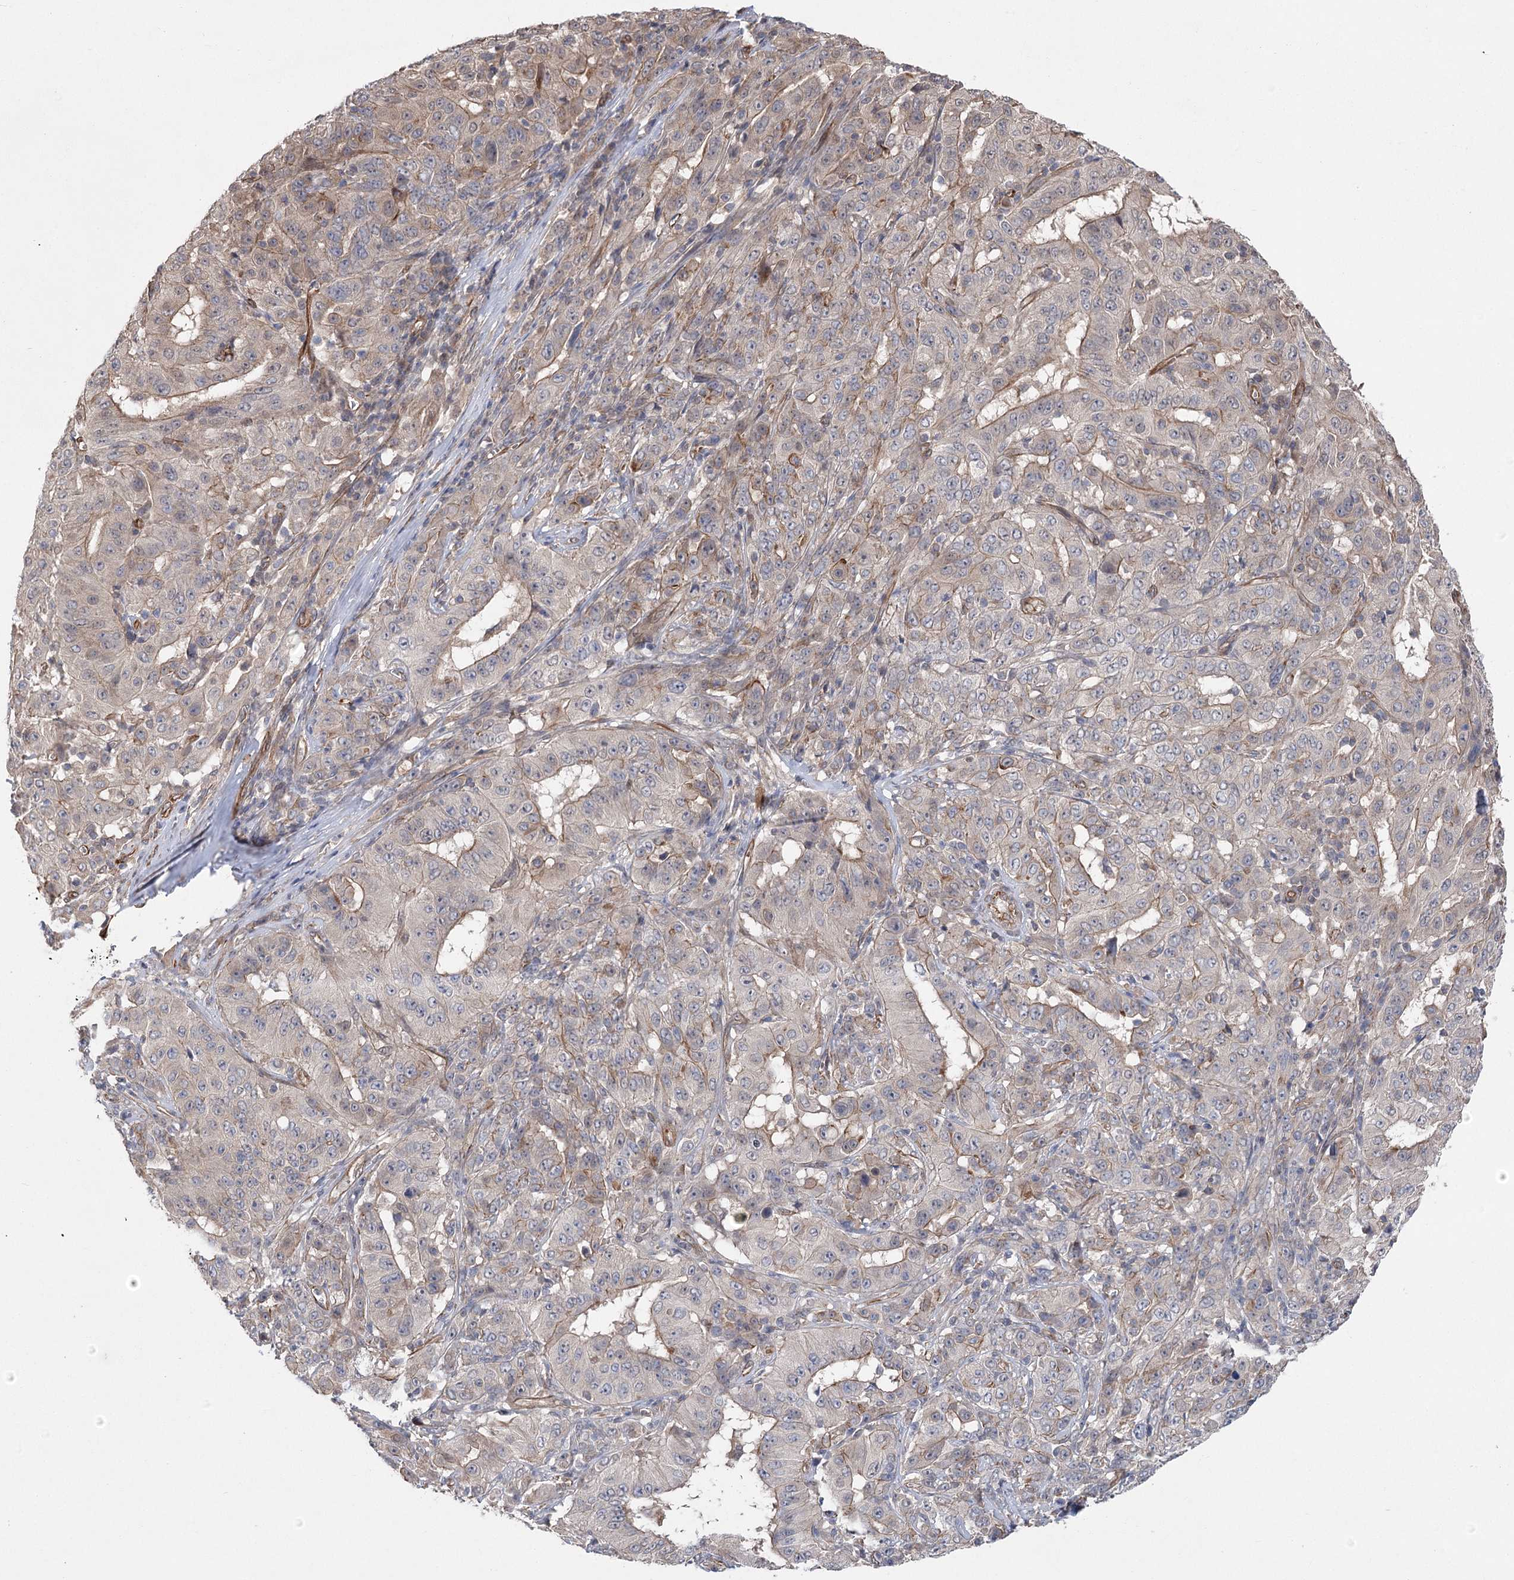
{"staining": {"intensity": "weak", "quantity": "25%-75%", "location": "cytoplasmic/membranous"}, "tissue": "pancreatic cancer", "cell_type": "Tumor cells", "image_type": "cancer", "snomed": [{"axis": "morphology", "description": "Adenocarcinoma, NOS"}, {"axis": "topography", "description": "Pancreas"}], "caption": "High-power microscopy captured an immunohistochemistry image of adenocarcinoma (pancreatic), revealing weak cytoplasmic/membranous staining in approximately 25%-75% of tumor cells. (brown staining indicates protein expression, while blue staining denotes nuclei).", "gene": "RWDD4", "patient": {"sex": "male", "age": 63}}